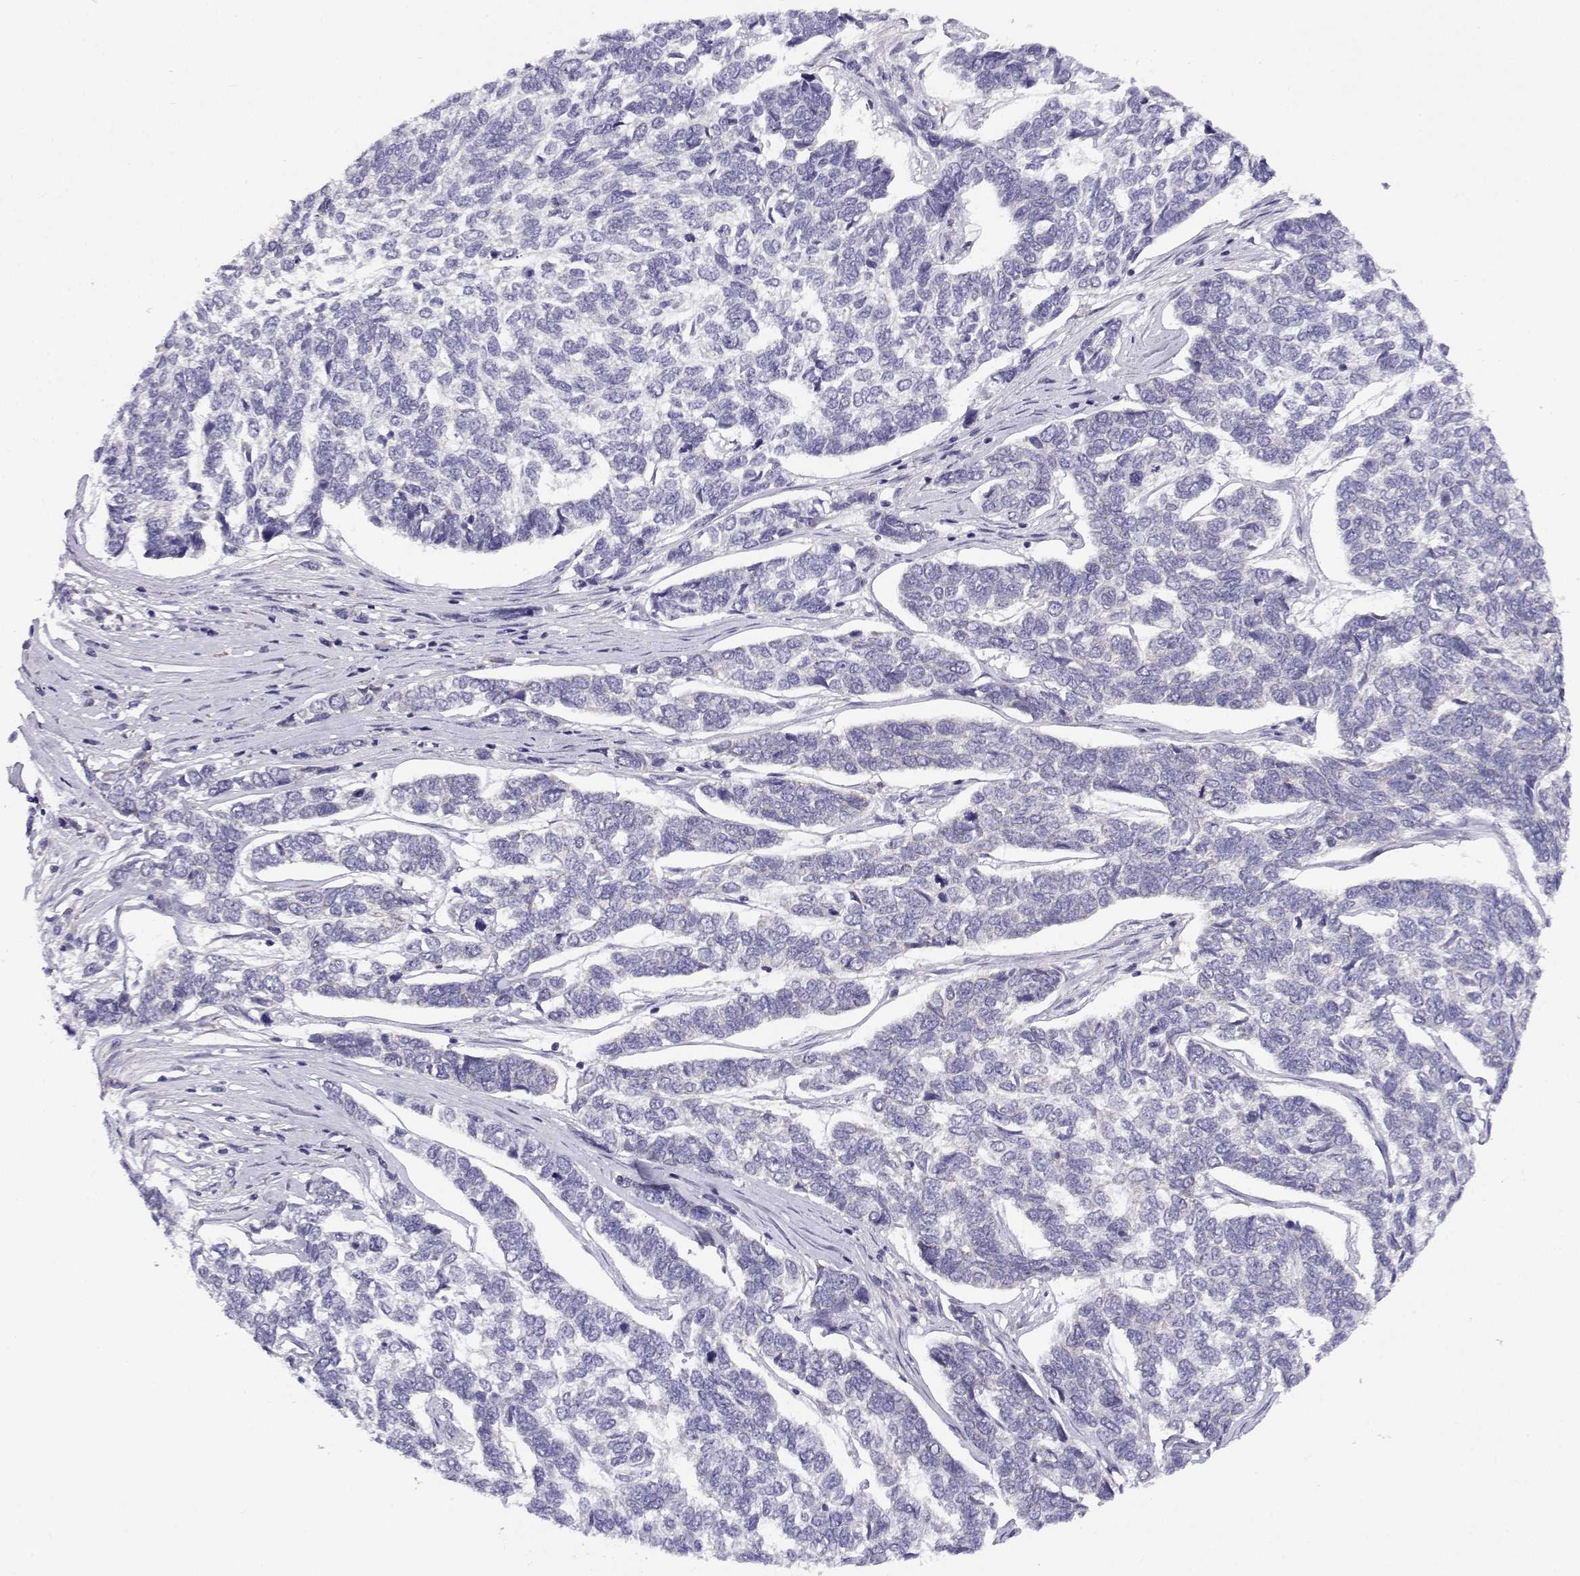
{"staining": {"intensity": "negative", "quantity": "none", "location": "none"}, "tissue": "skin cancer", "cell_type": "Tumor cells", "image_type": "cancer", "snomed": [{"axis": "morphology", "description": "Basal cell carcinoma"}, {"axis": "topography", "description": "Skin"}], "caption": "An IHC micrograph of basal cell carcinoma (skin) is shown. There is no staining in tumor cells of basal cell carcinoma (skin). (Brightfield microscopy of DAB (3,3'-diaminobenzidine) immunohistochemistry (IHC) at high magnification).", "gene": "FAM166A", "patient": {"sex": "female", "age": 65}}